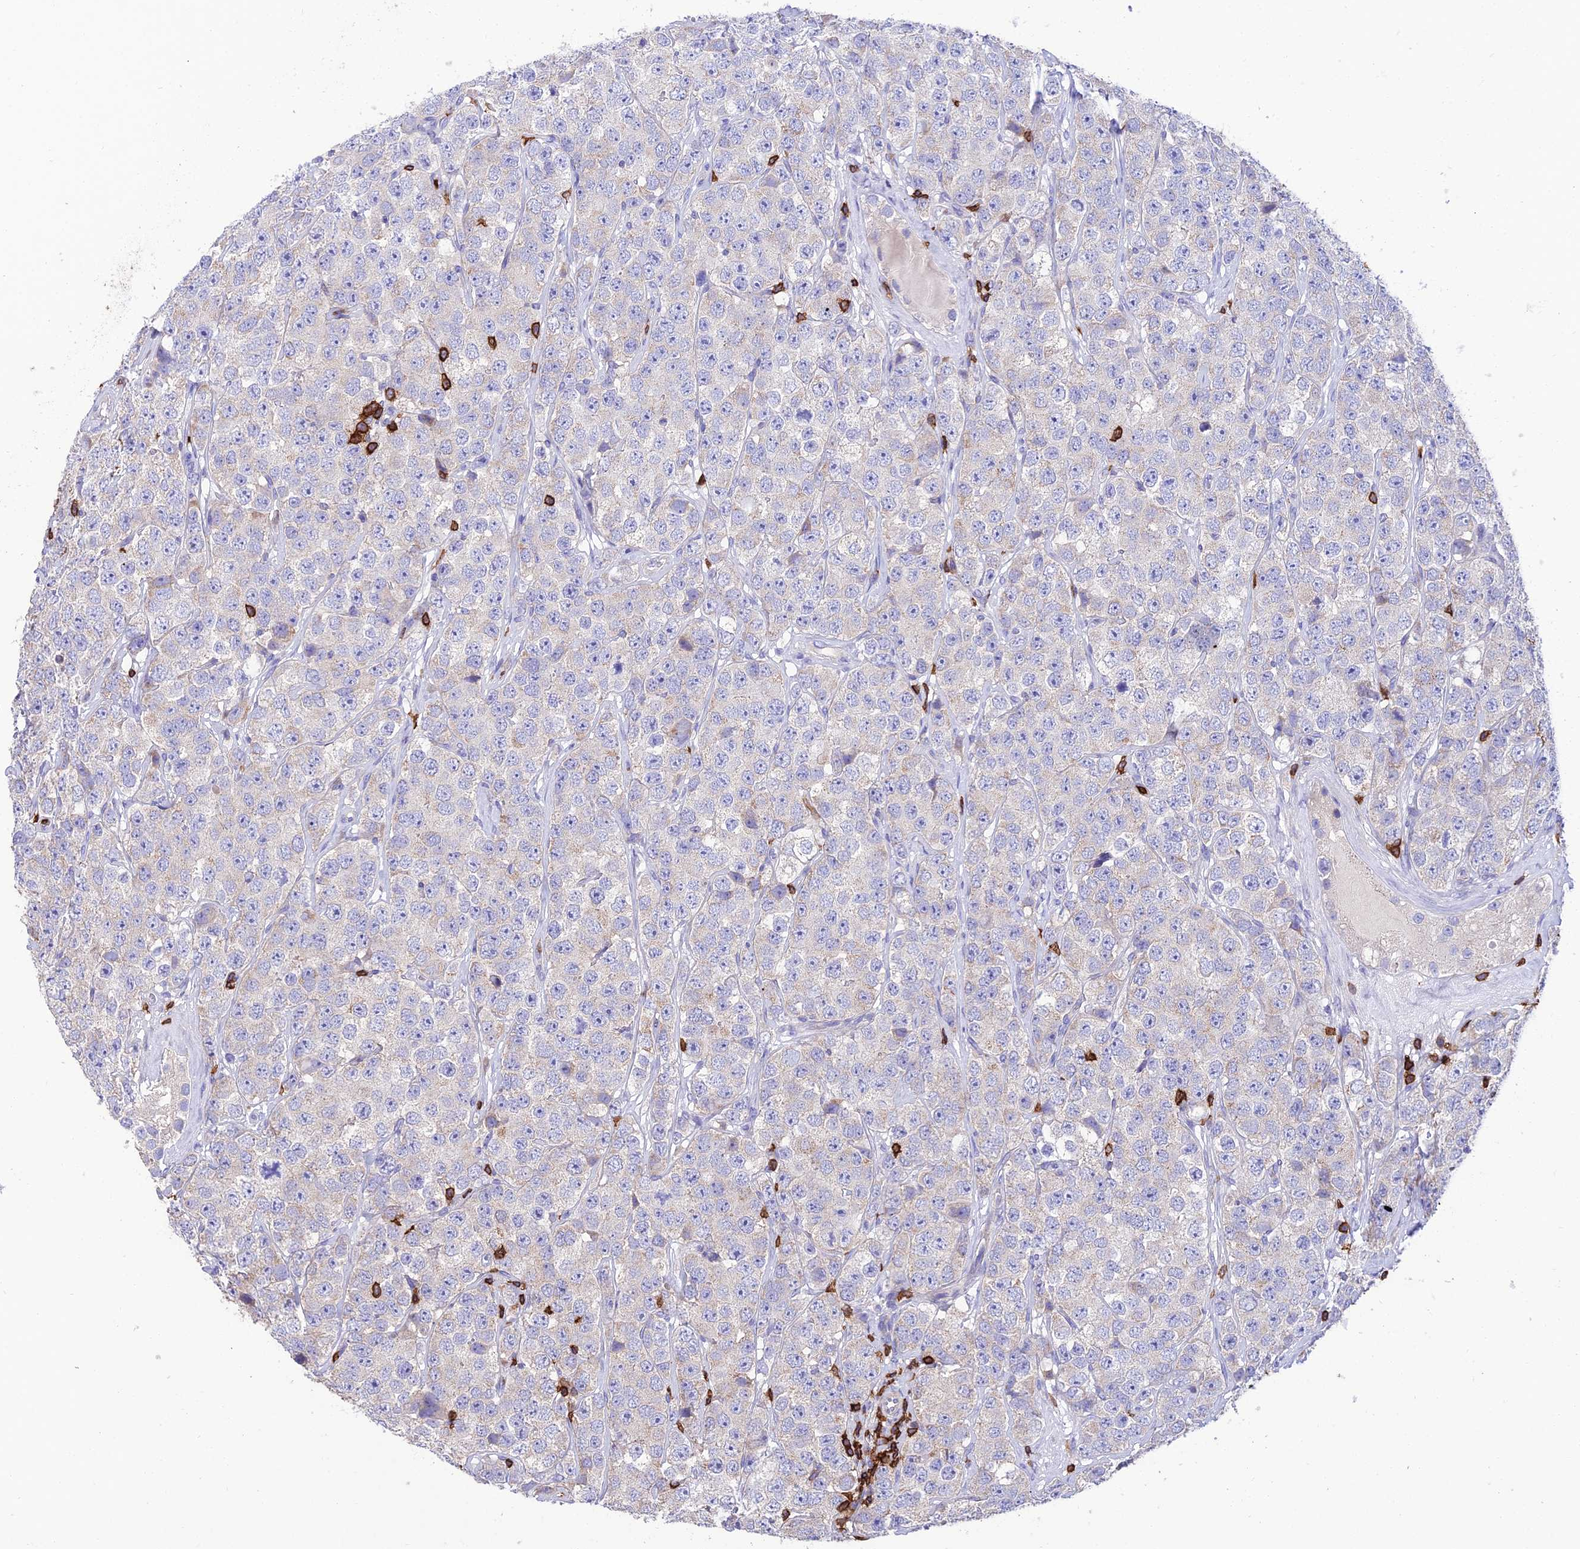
{"staining": {"intensity": "negative", "quantity": "none", "location": "none"}, "tissue": "testis cancer", "cell_type": "Tumor cells", "image_type": "cancer", "snomed": [{"axis": "morphology", "description": "Seminoma, NOS"}, {"axis": "topography", "description": "Testis"}], "caption": "Immunohistochemical staining of testis seminoma displays no significant staining in tumor cells.", "gene": "PTPRCAP", "patient": {"sex": "male", "age": 28}}